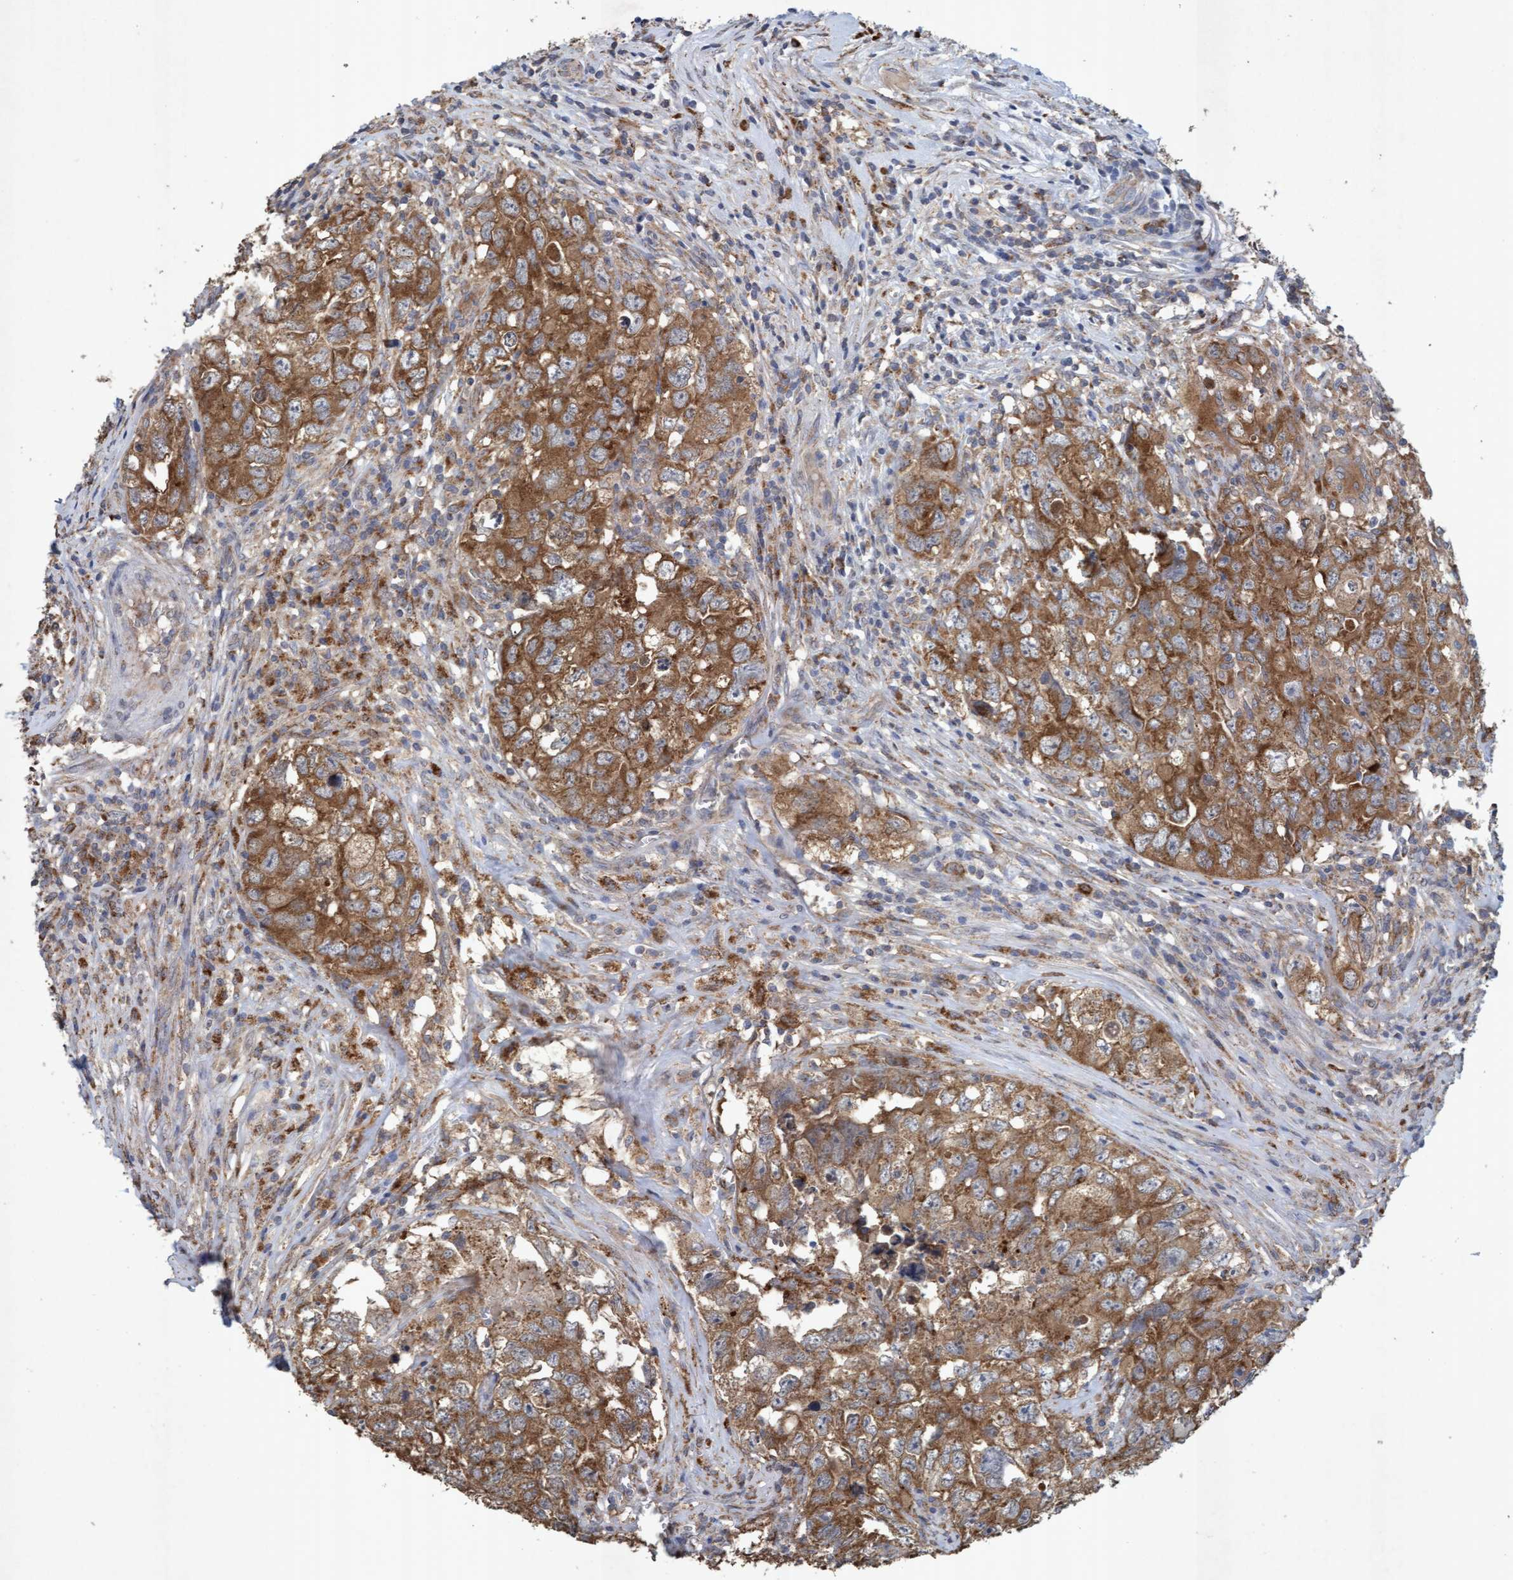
{"staining": {"intensity": "moderate", "quantity": ">75%", "location": "cytoplasmic/membranous"}, "tissue": "testis cancer", "cell_type": "Tumor cells", "image_type": "cancer", "snomed": [{"axis": "morphology", "description": "Seminoma, NOS"}, {"axis": "morphology", "description": "Carcinoma, Embryonal, NOS"}, {"axis": "topography", "description": "Testis"}], "caption": "The photomicrograph shows staining of testis seminoma, revealing moderate cytoplasmic/membranous protein expression (brown color) within tumor cells.", "gene": "ATPAF2", "patient": {"sex": "male", "age": 43}}